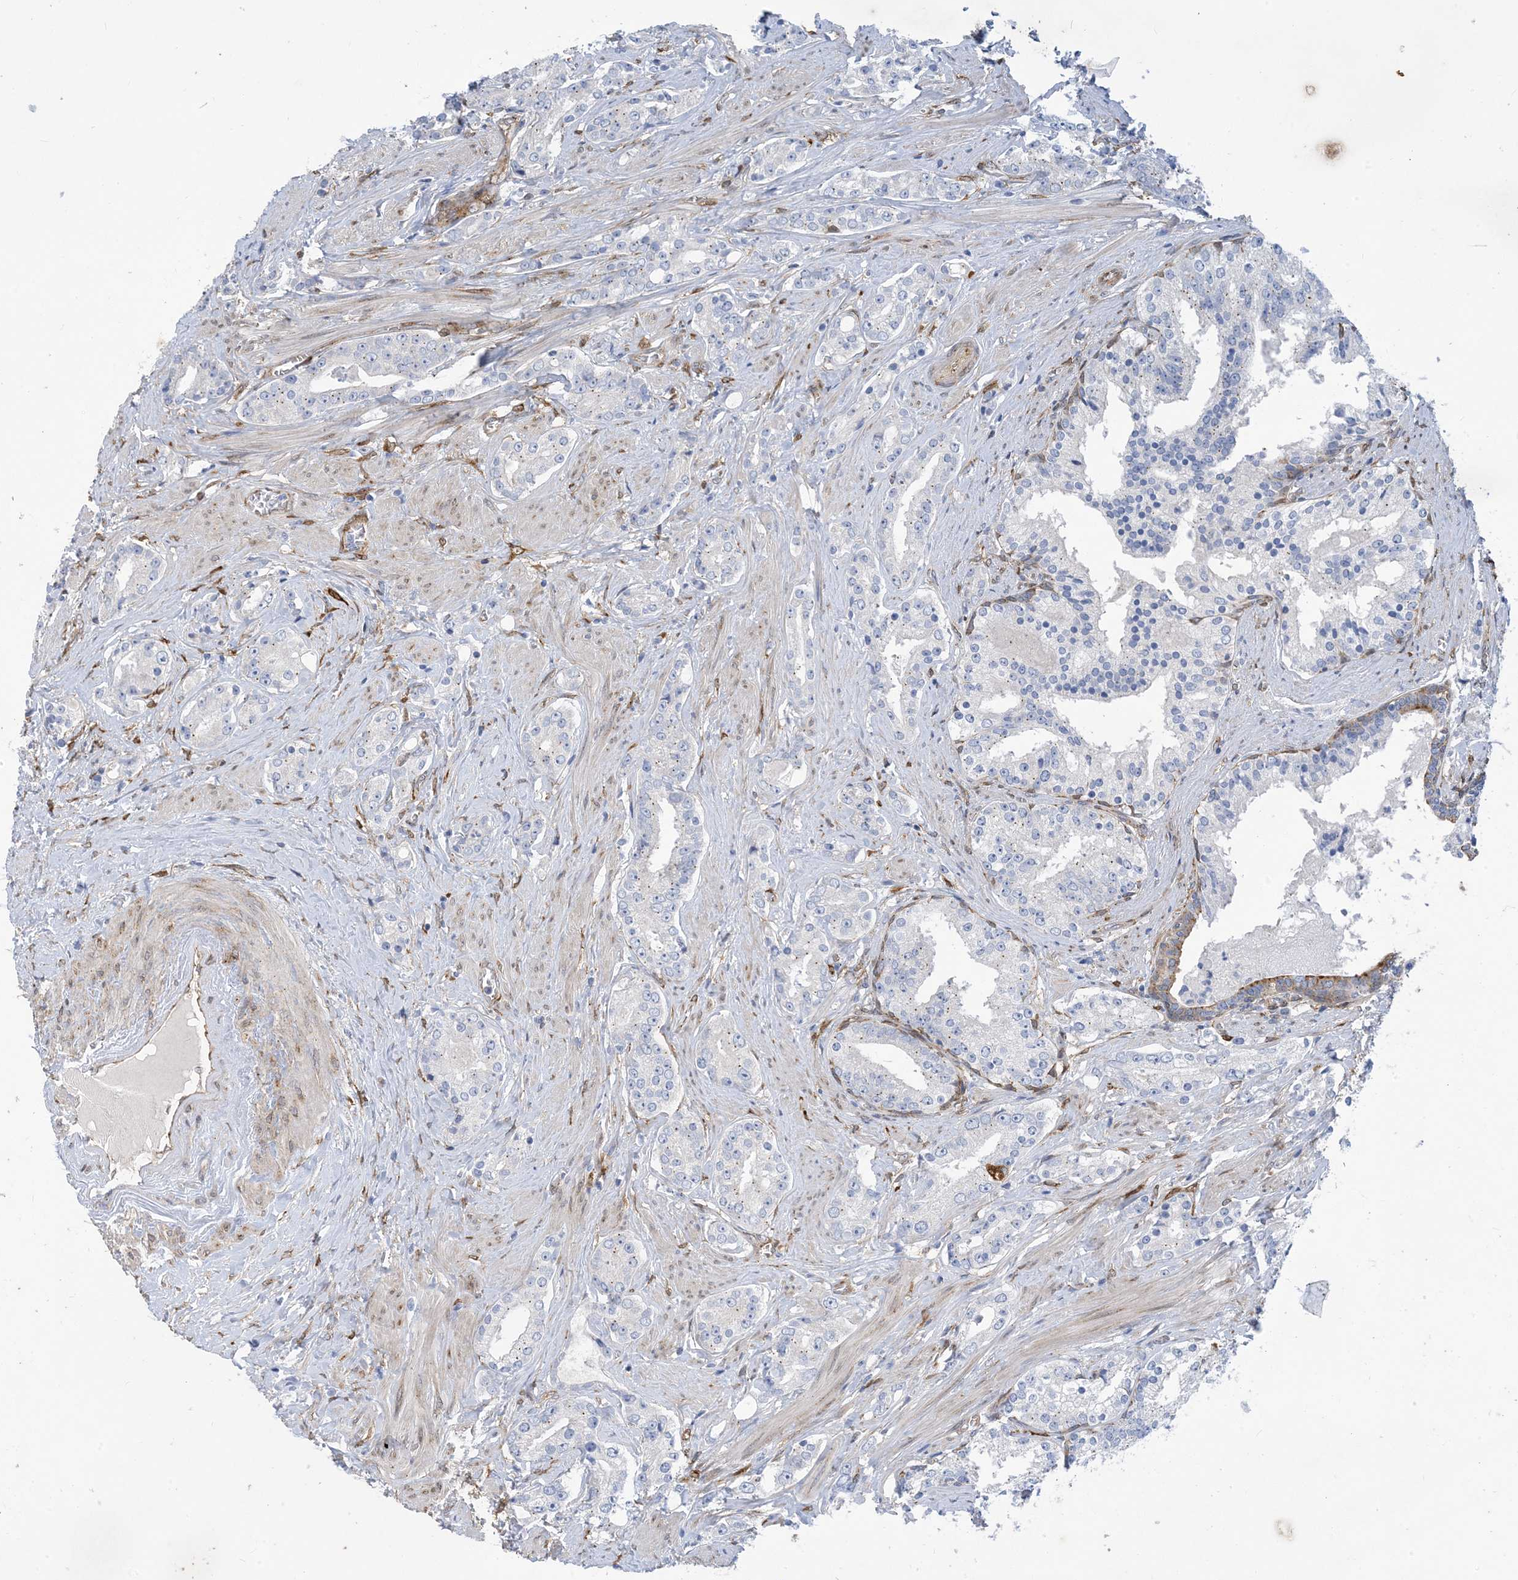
{"staining": {"intensity": "negative", "quantity": "none", "location": "none"}, "tissue": "prostate cancer", "cell_type": "Tumor cells", "image_type": "cancer", "snomed": [{"axis": "morphology", "description": "Adenocarcinoma, High grade"}, {"axis": "topography", "description": "Prostate"}], "caption": "Immunohistochemistry image of high-grade adenocarcinoma (prostate) stained for a protein (brown), which reveals no positivity in tumor cells.", "gene": "RBMS3", "patient": {"sex": "male", "age": 58}}